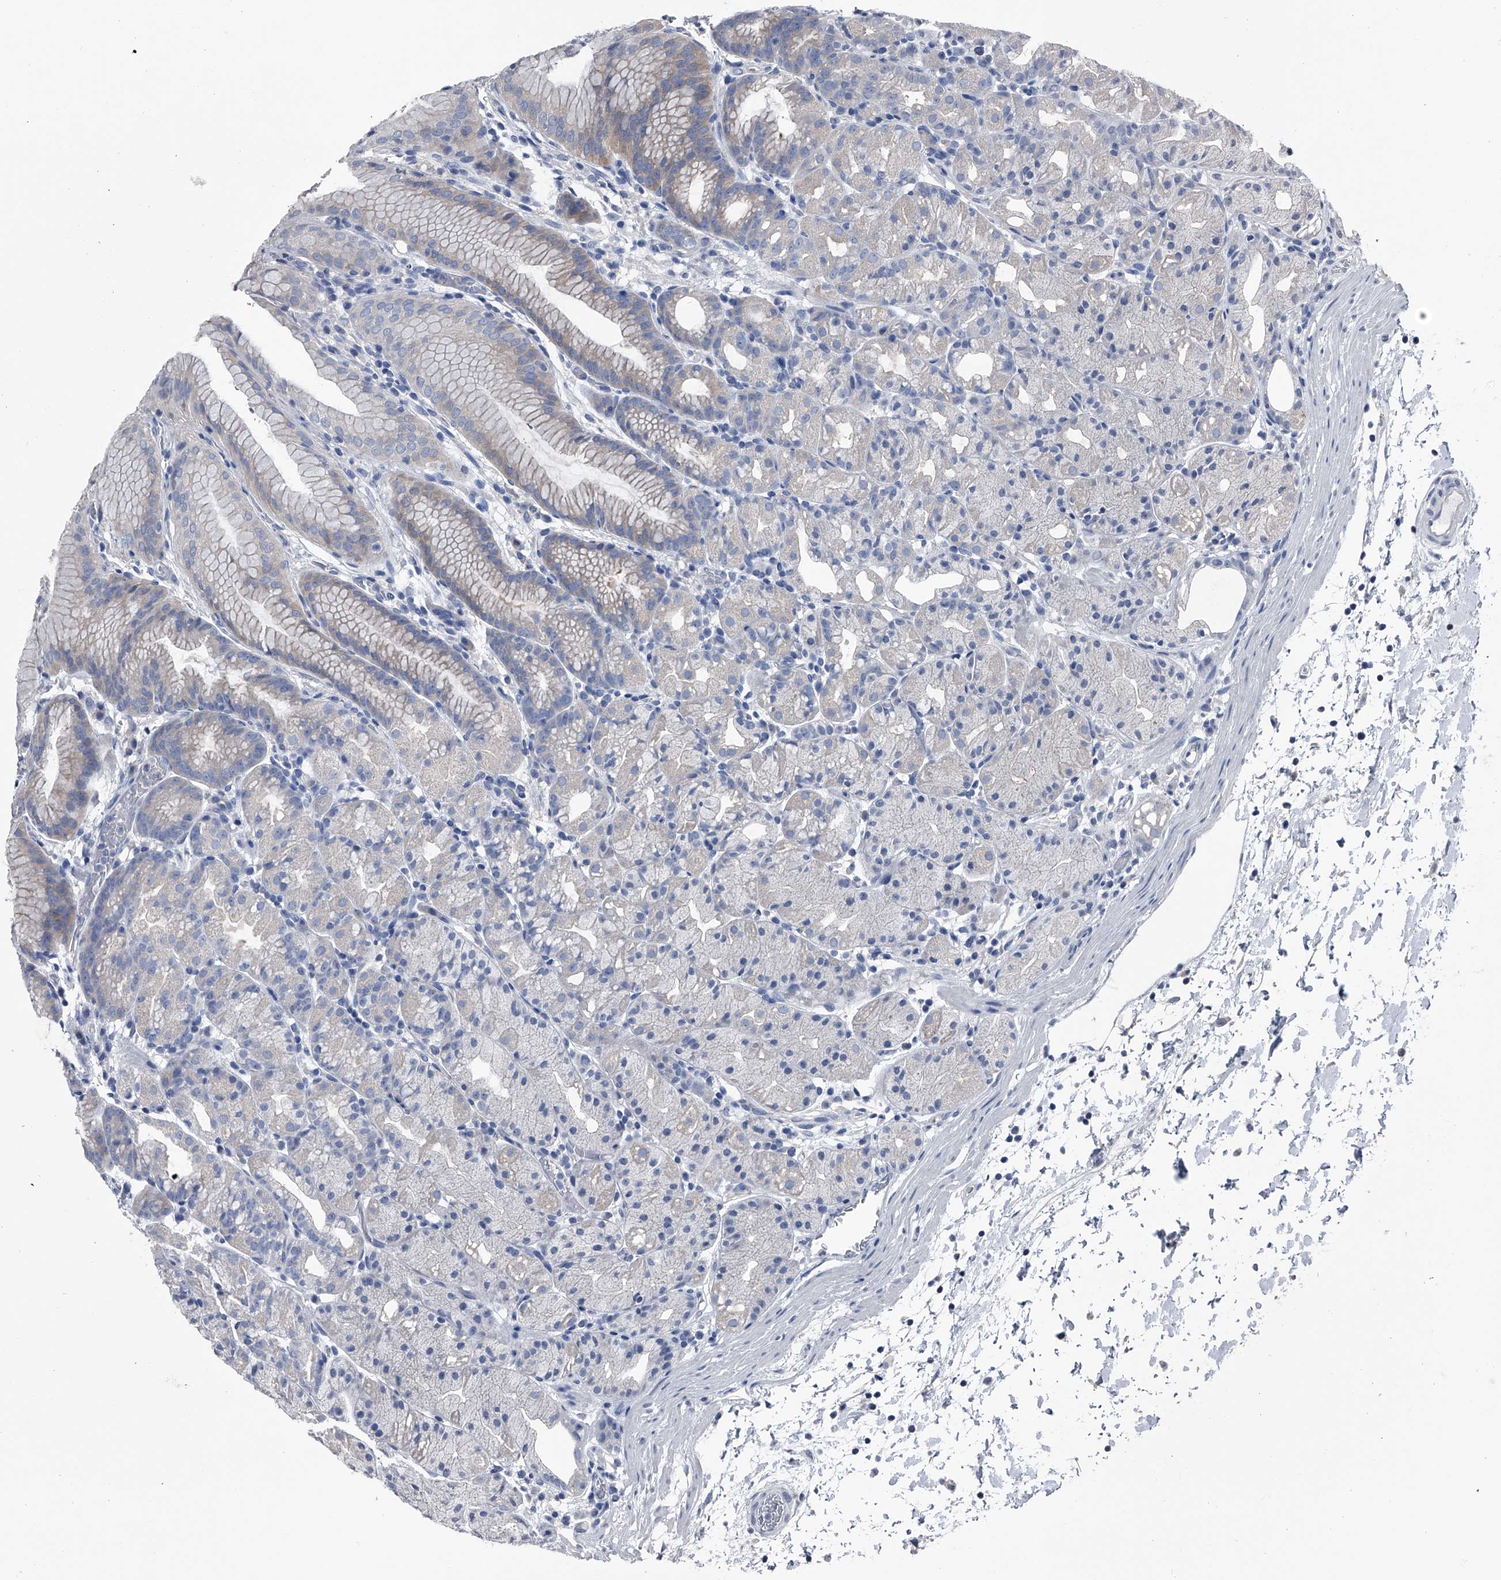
{"staining": {"intensity": "negative", "quantity": "none", "location": "none"}, "tissue": "stomach", "cell_type": "Glandular cells", "image_type": "normal", "snomed": [{"axis": "morphology", "description": "Normal tissue, NOS"}, {"axis": "topography", "description": "Stomach, upper"}], "caption": "Glandular cells show no significant expression in unremarkable stomach. (DAB immunohistochemistry visualized using brightfield microscopy, high magnification).", "gene": "KIF13A", "patient": {"sex": "male", "age": 48}}